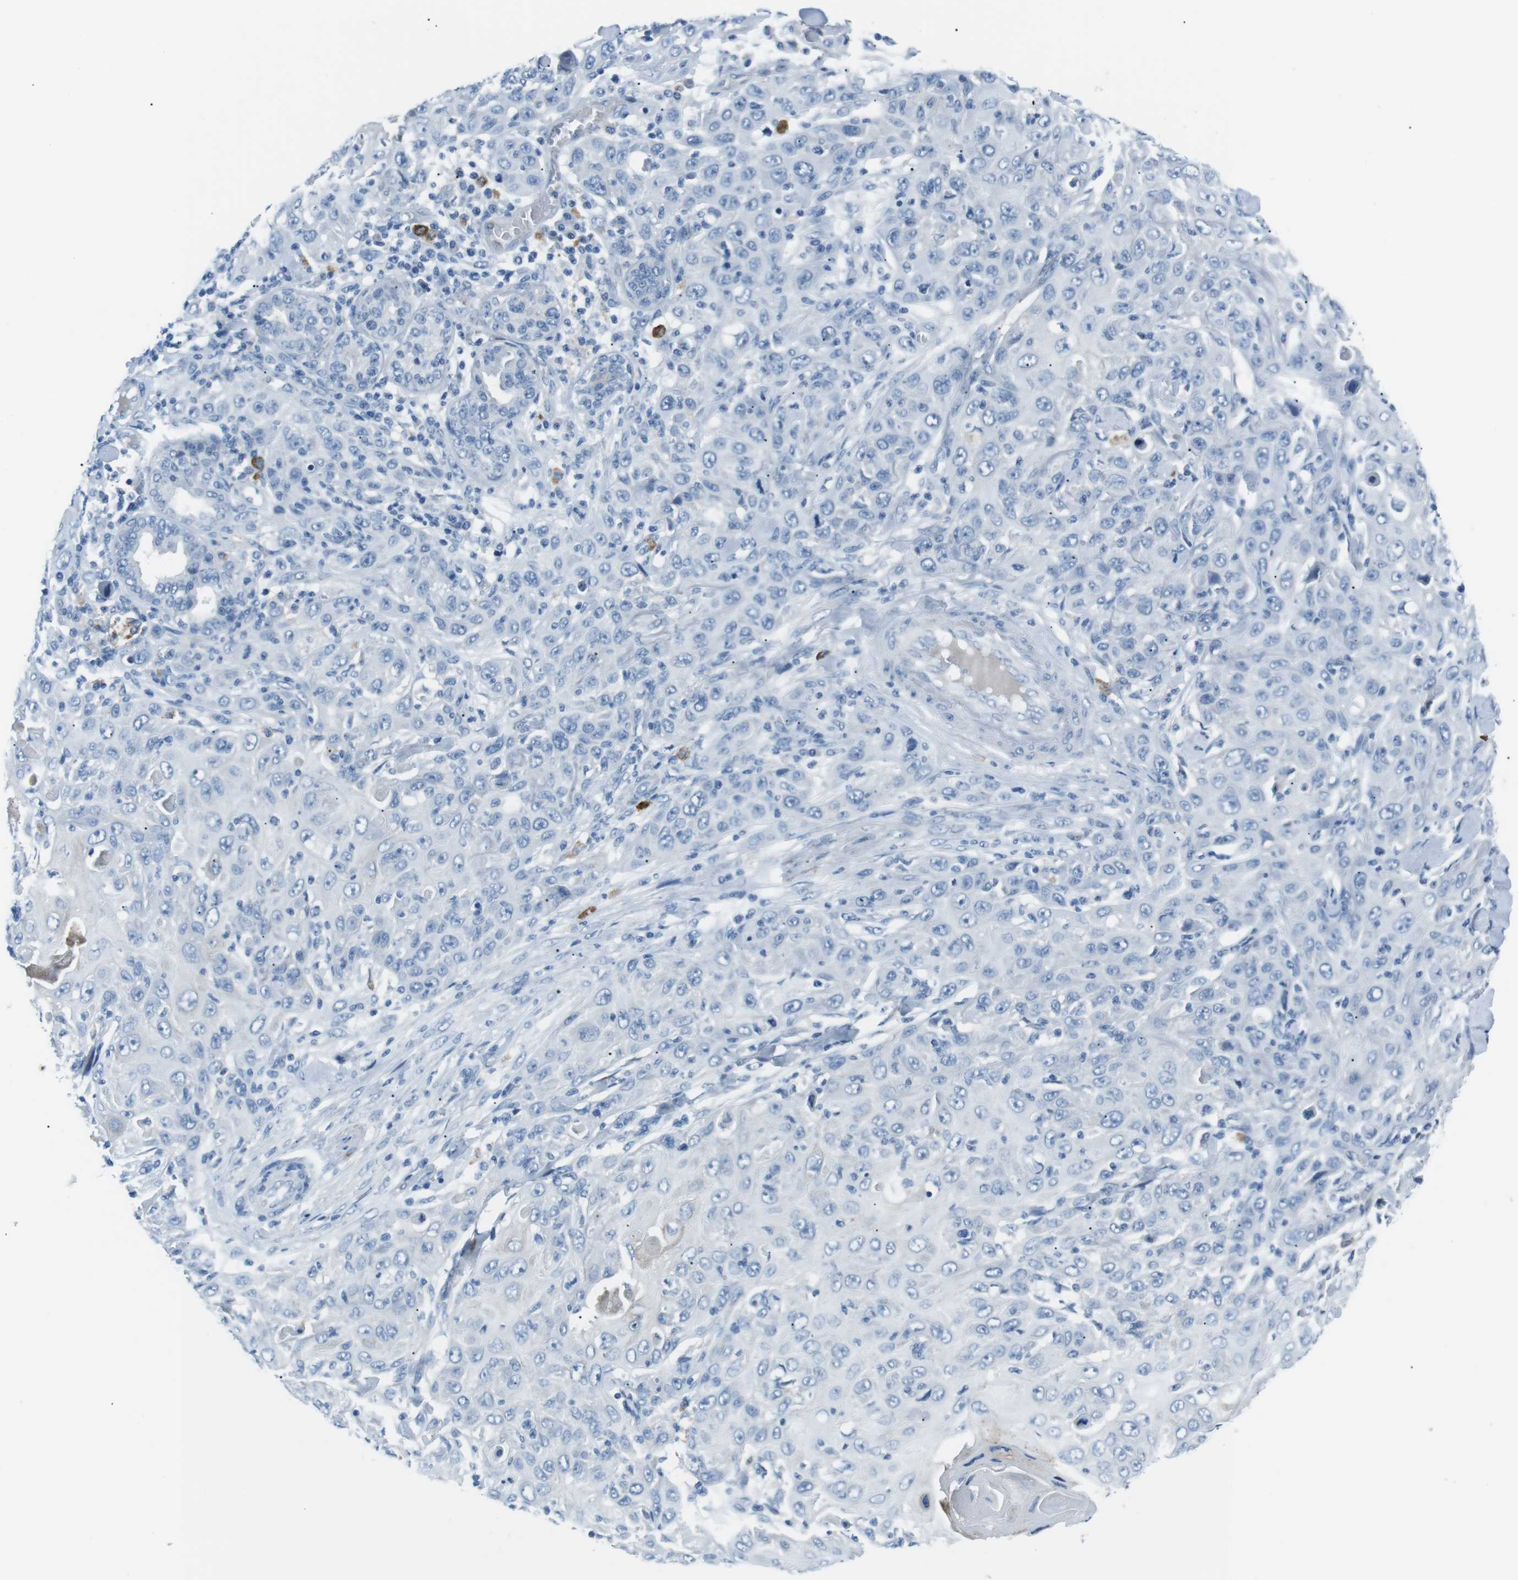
{"staining": {"intensity": "negative", "quantity": "none", "location": "none"}, "tissue": "skin cancer", "cell_type": "Tumor cells", "image_type": "cancer", "snomed": [{"axis": "morphology", "description": "Squamous cell carcinoma, NOS"}, {"axis": "topography", "description": "Skin"}], "caption": "High magnification brightfield microscopy of skin cancer (squamous cell carcinoma) stained with DAB (3,3'-diaminobenzidine) (brown) and counterstained with hematoxylin (blue): tumor cells show no significant expression.", "gene": "CSF2RA", "patient": {"sex": "female", "age": 88}}